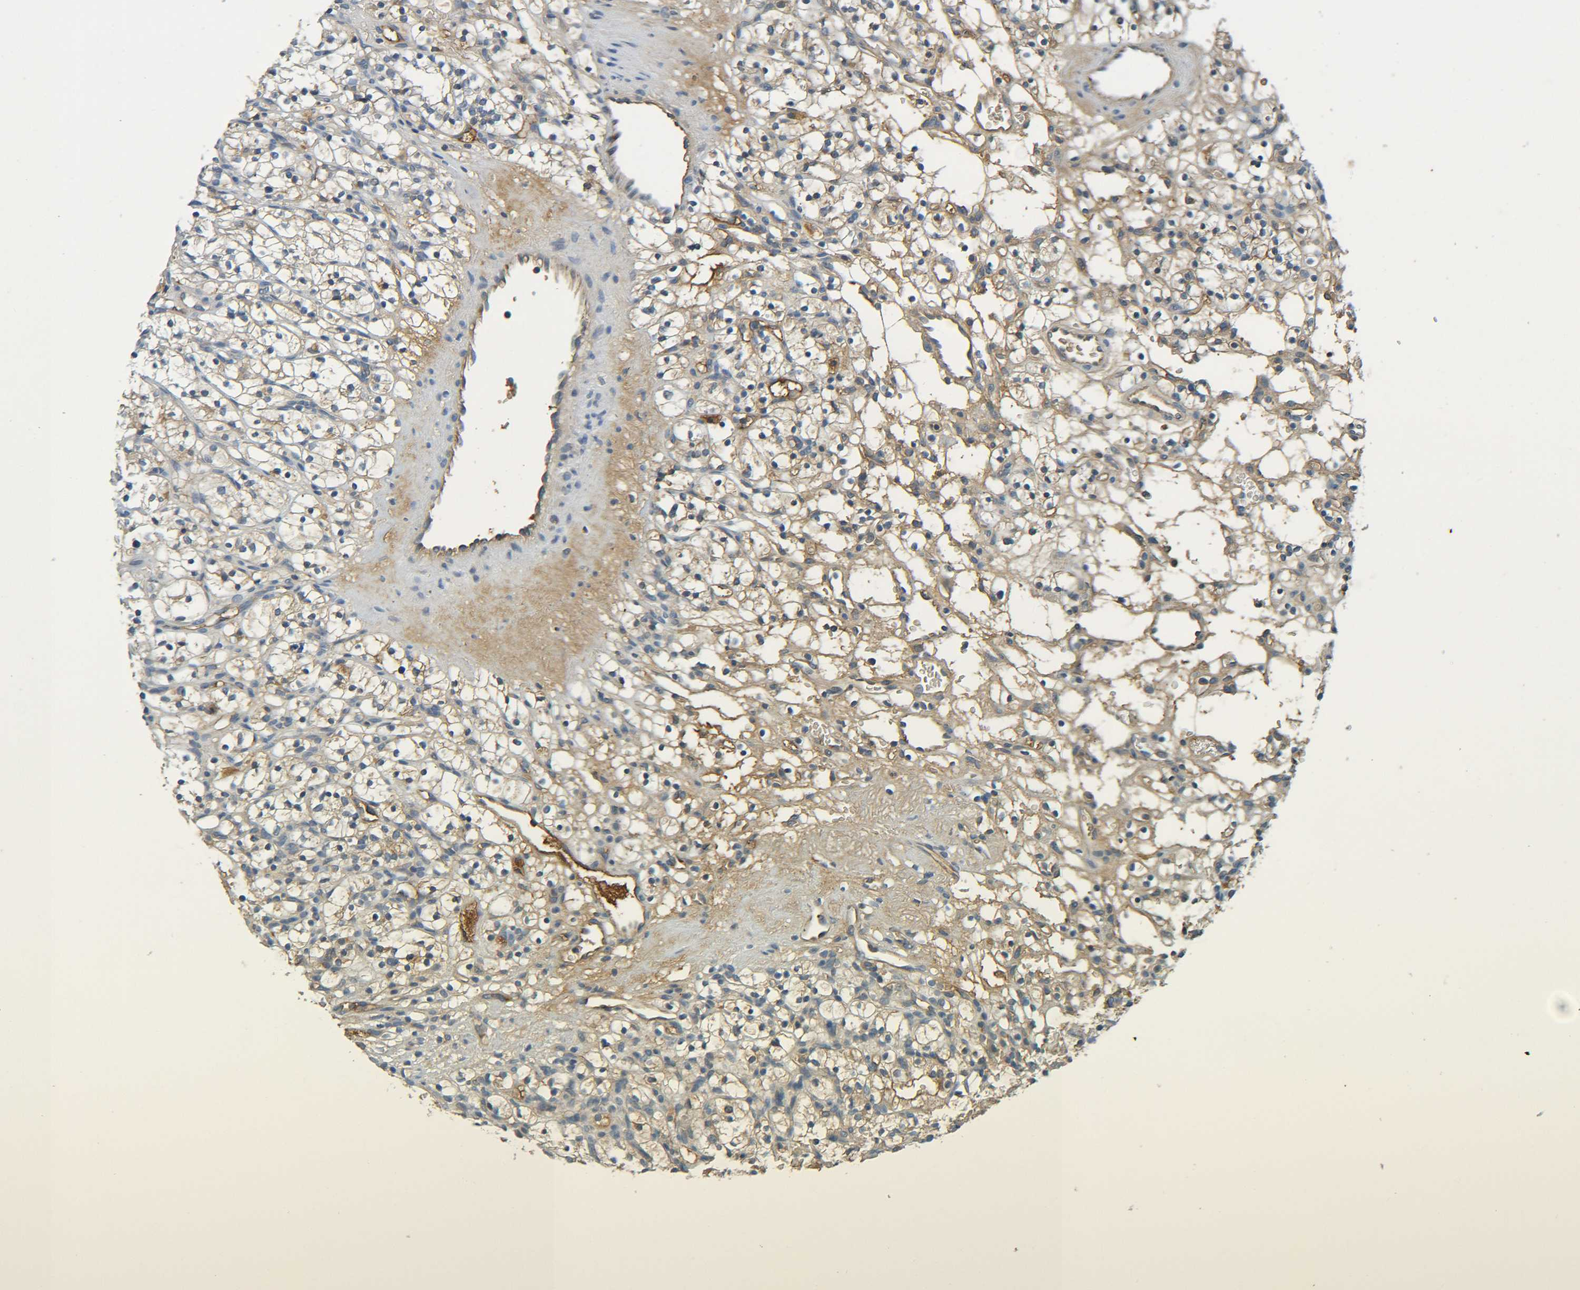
{"staining": {"intensity": "moderate", "quantity": ">75%", "location": "cytoplasmic/membranous"}, "tissue": "renal cancer", "cell_type": "Tumor cells", "image_type": "cancer", "snomed": [{"axis": "morphology", "description": "Adenocarcinoma, NOS"}, {"axis": "topography", "description": "Kidney"}], "caption": "Immunohistochemistry (IHC) (DAB) staining of renal cancer displays moderate cytoplasmic/membranous protein staining in approximately >75% of tumor cells. (brown staining indicates protein expression, while blue staining denotes nuclei).", "gene": "C1QA", "patient": {"sex": "female", "age": 57}}